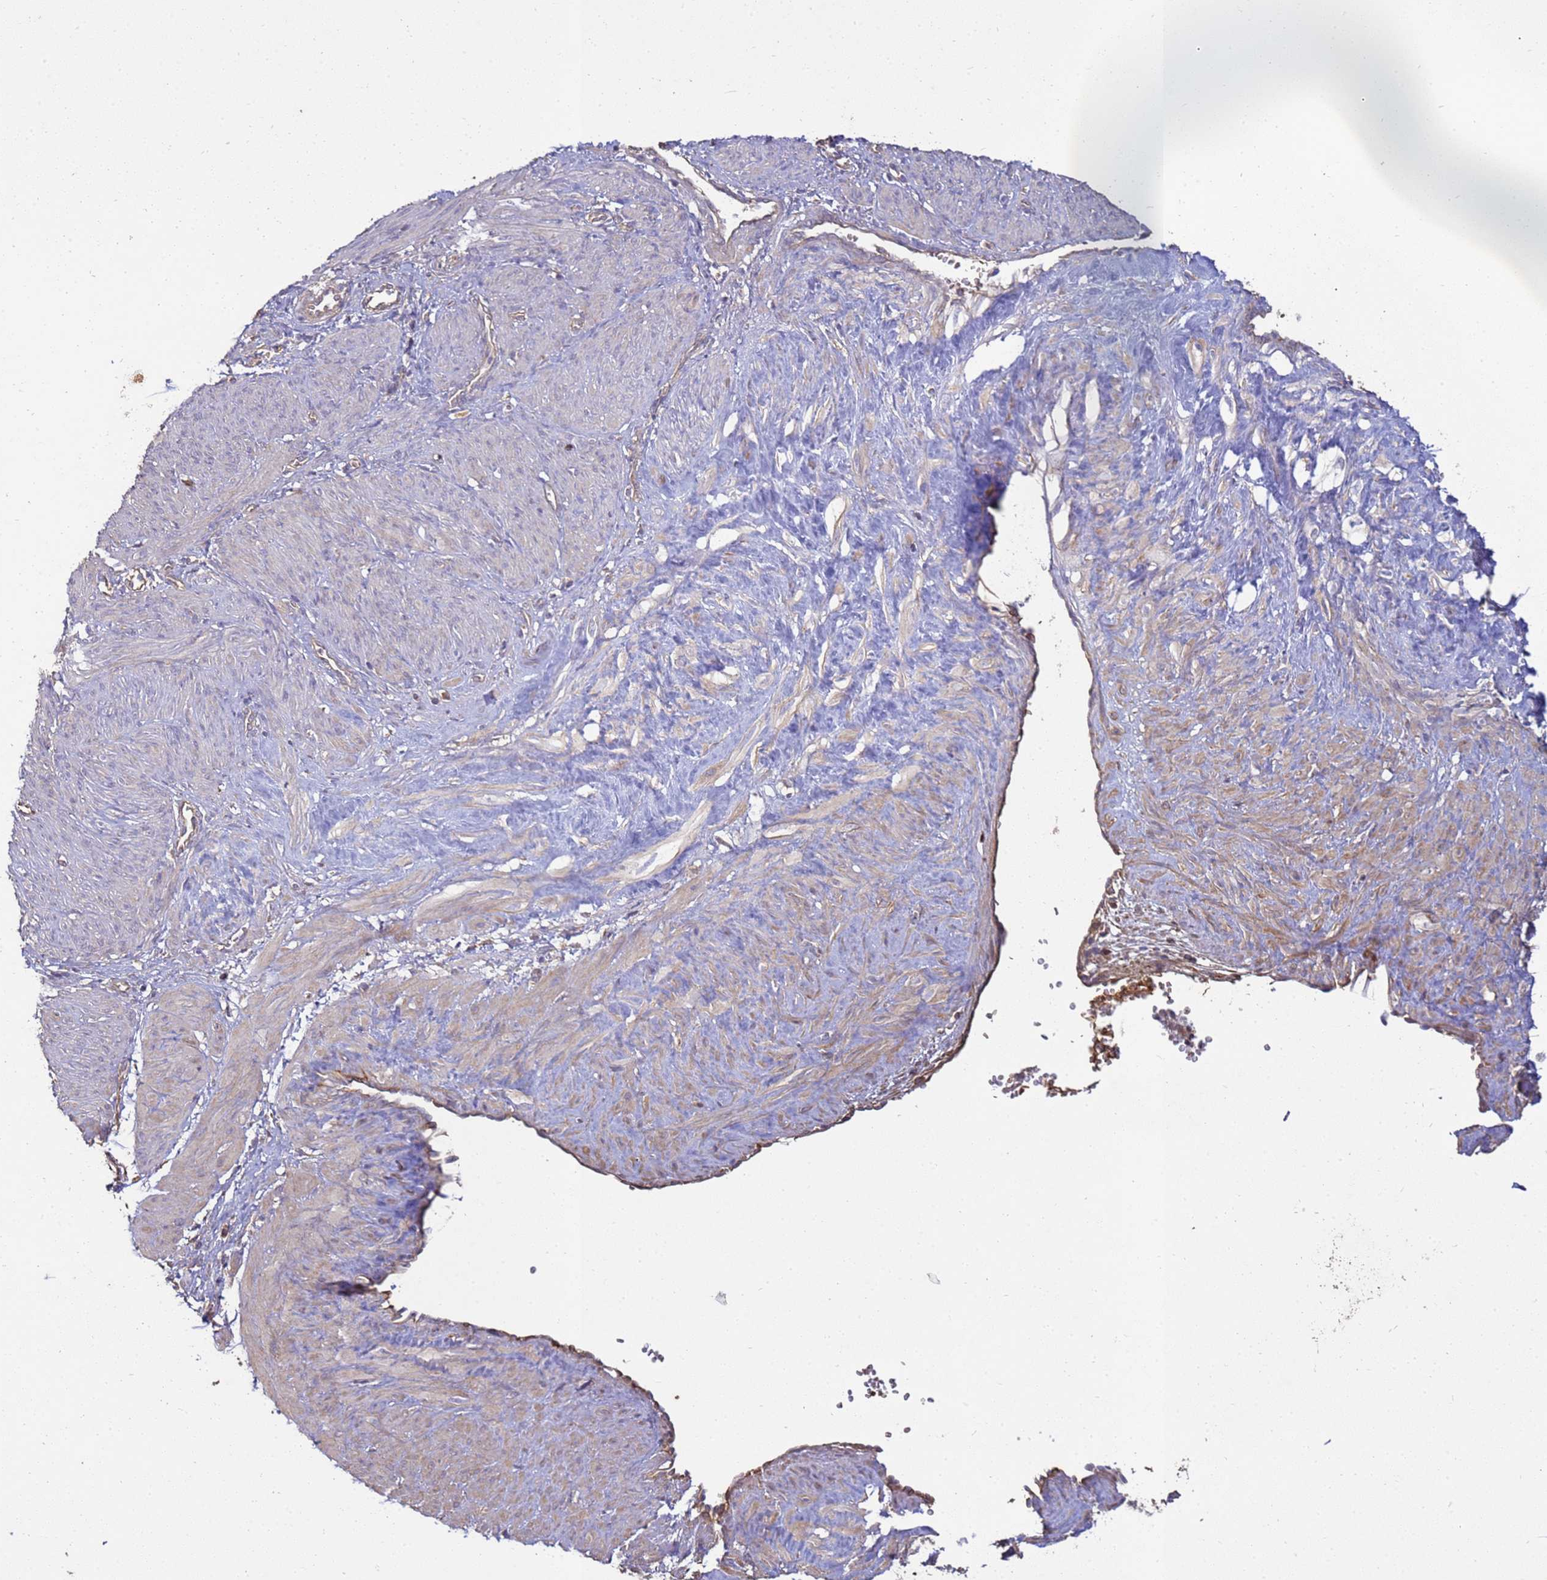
{"staining": {"intensity": "negative", "quantity": "none", "location": "none"}, "tissue": "smooth muscle", "cell_type": "Smooth muscle cells", "image_type": "normal", "snomed": [{"axis": "morphology", "description": "Normal tissue, NOS"}, {"axis": "topography", "description": "Endometrium"}], "caption": "Smooth muscle stained for a protein using immunohistochemistry (IHC) shows no staining smooth muscle cells.", "gene": "SGIP1", "patient": {"sex": "female", "age": 33}}